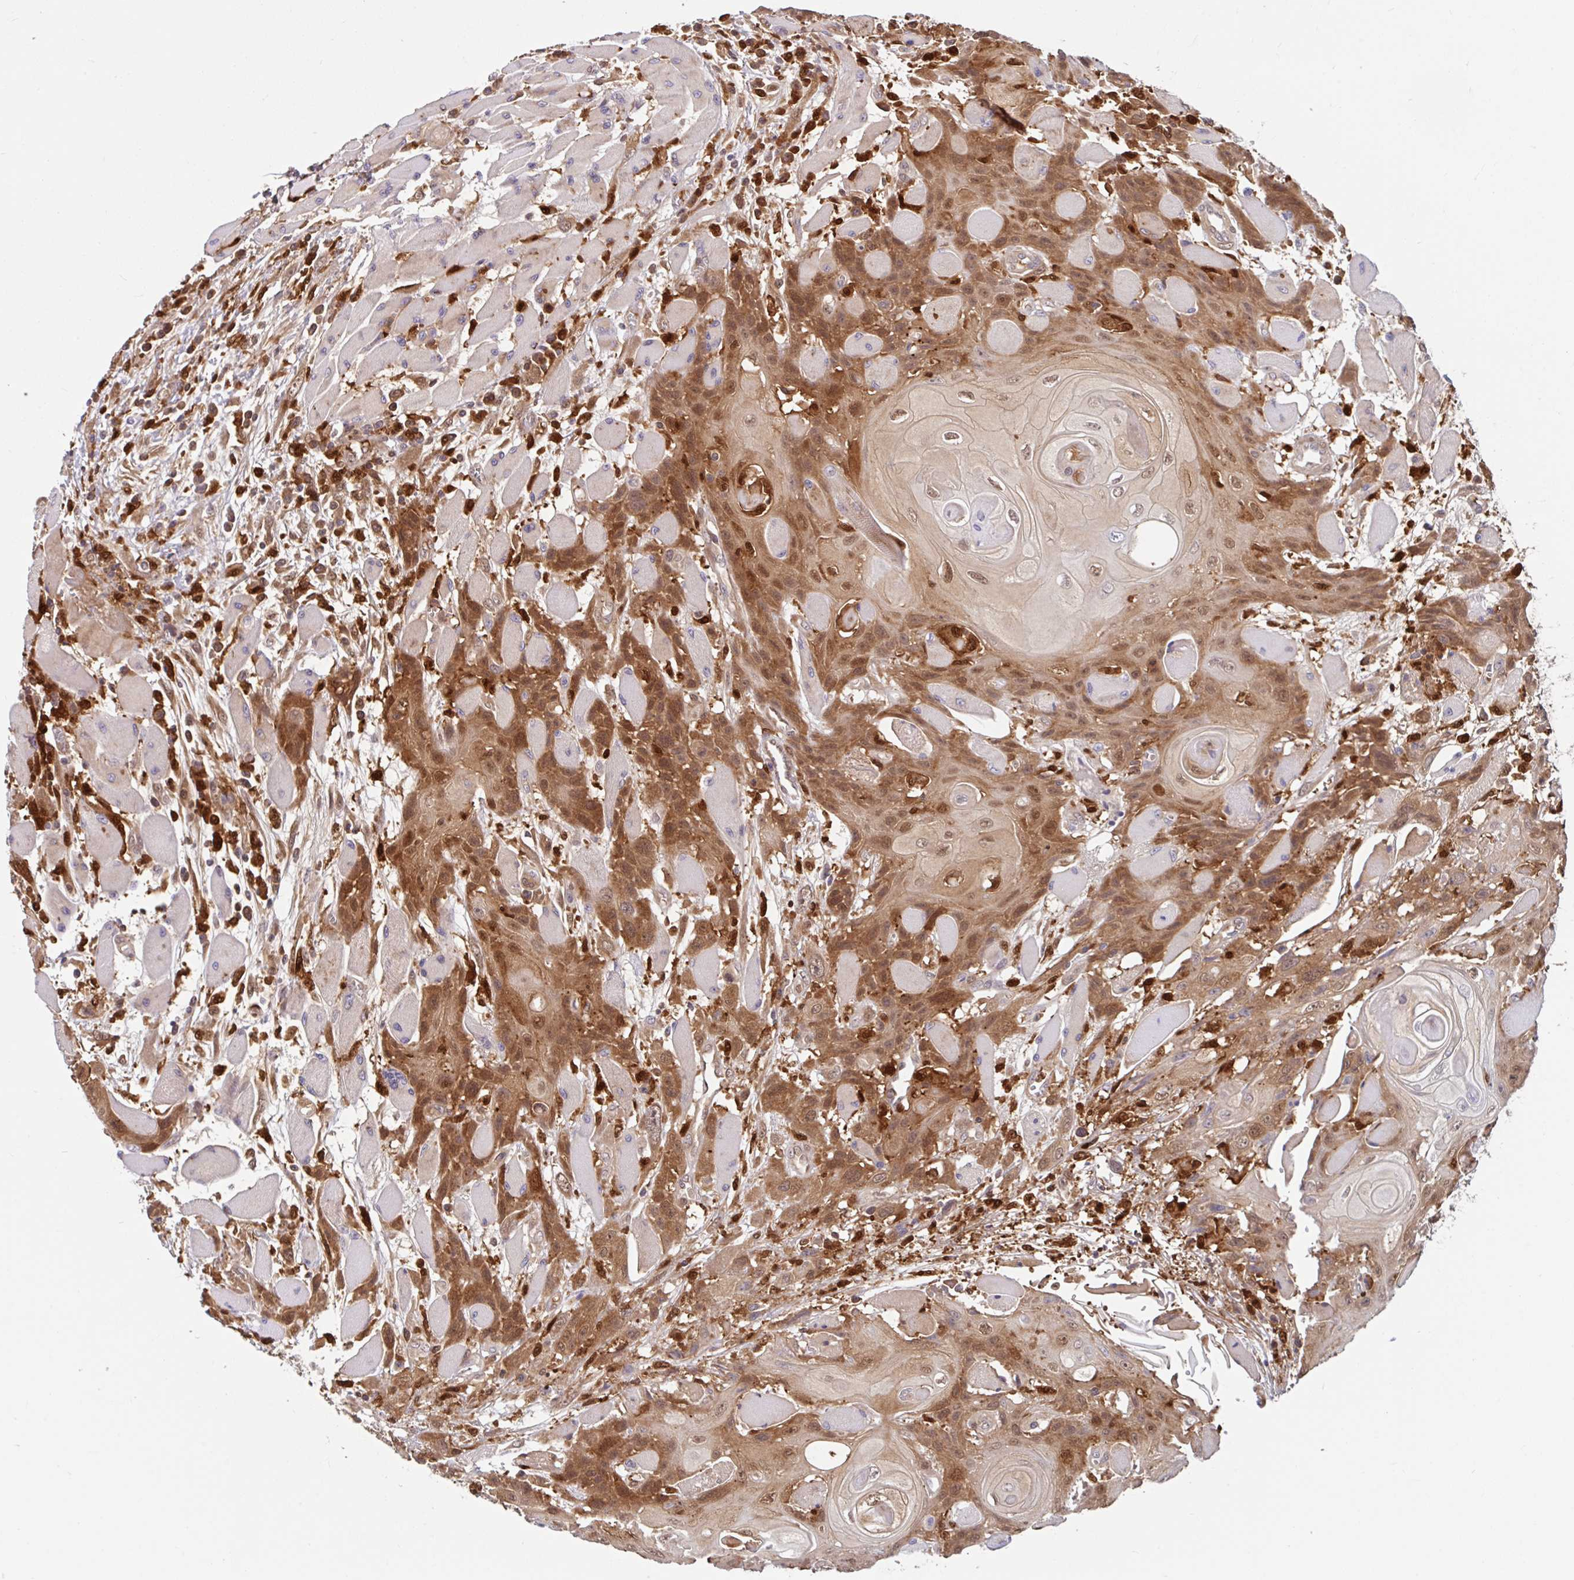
{"staining": {"intensity": "moderate", "quantity": ">75%", "location": "cytoplasmic/membranous,nuclear"}, "tissue": "head and neck cancer", "cell_type": "Tumor cells", "image_type": "cancer", "snomed": [{"axis": "morphology", "description": "Squamous cell carcinoma, NOS"}, {"axis": "topography", "description": "Head-Neck"}], "caption": "Tumor cells display medium levels of moderate cytoplasmic/membranous and nuclear expression in about >75% of cells in human head and neck cancer. (Stains: DAB in brown, nuclei in blue, Microscopy: brightfield microscopy at high magnification).", "gene": "BLVRA", "patient": {"sex": "female", "age": 43}}